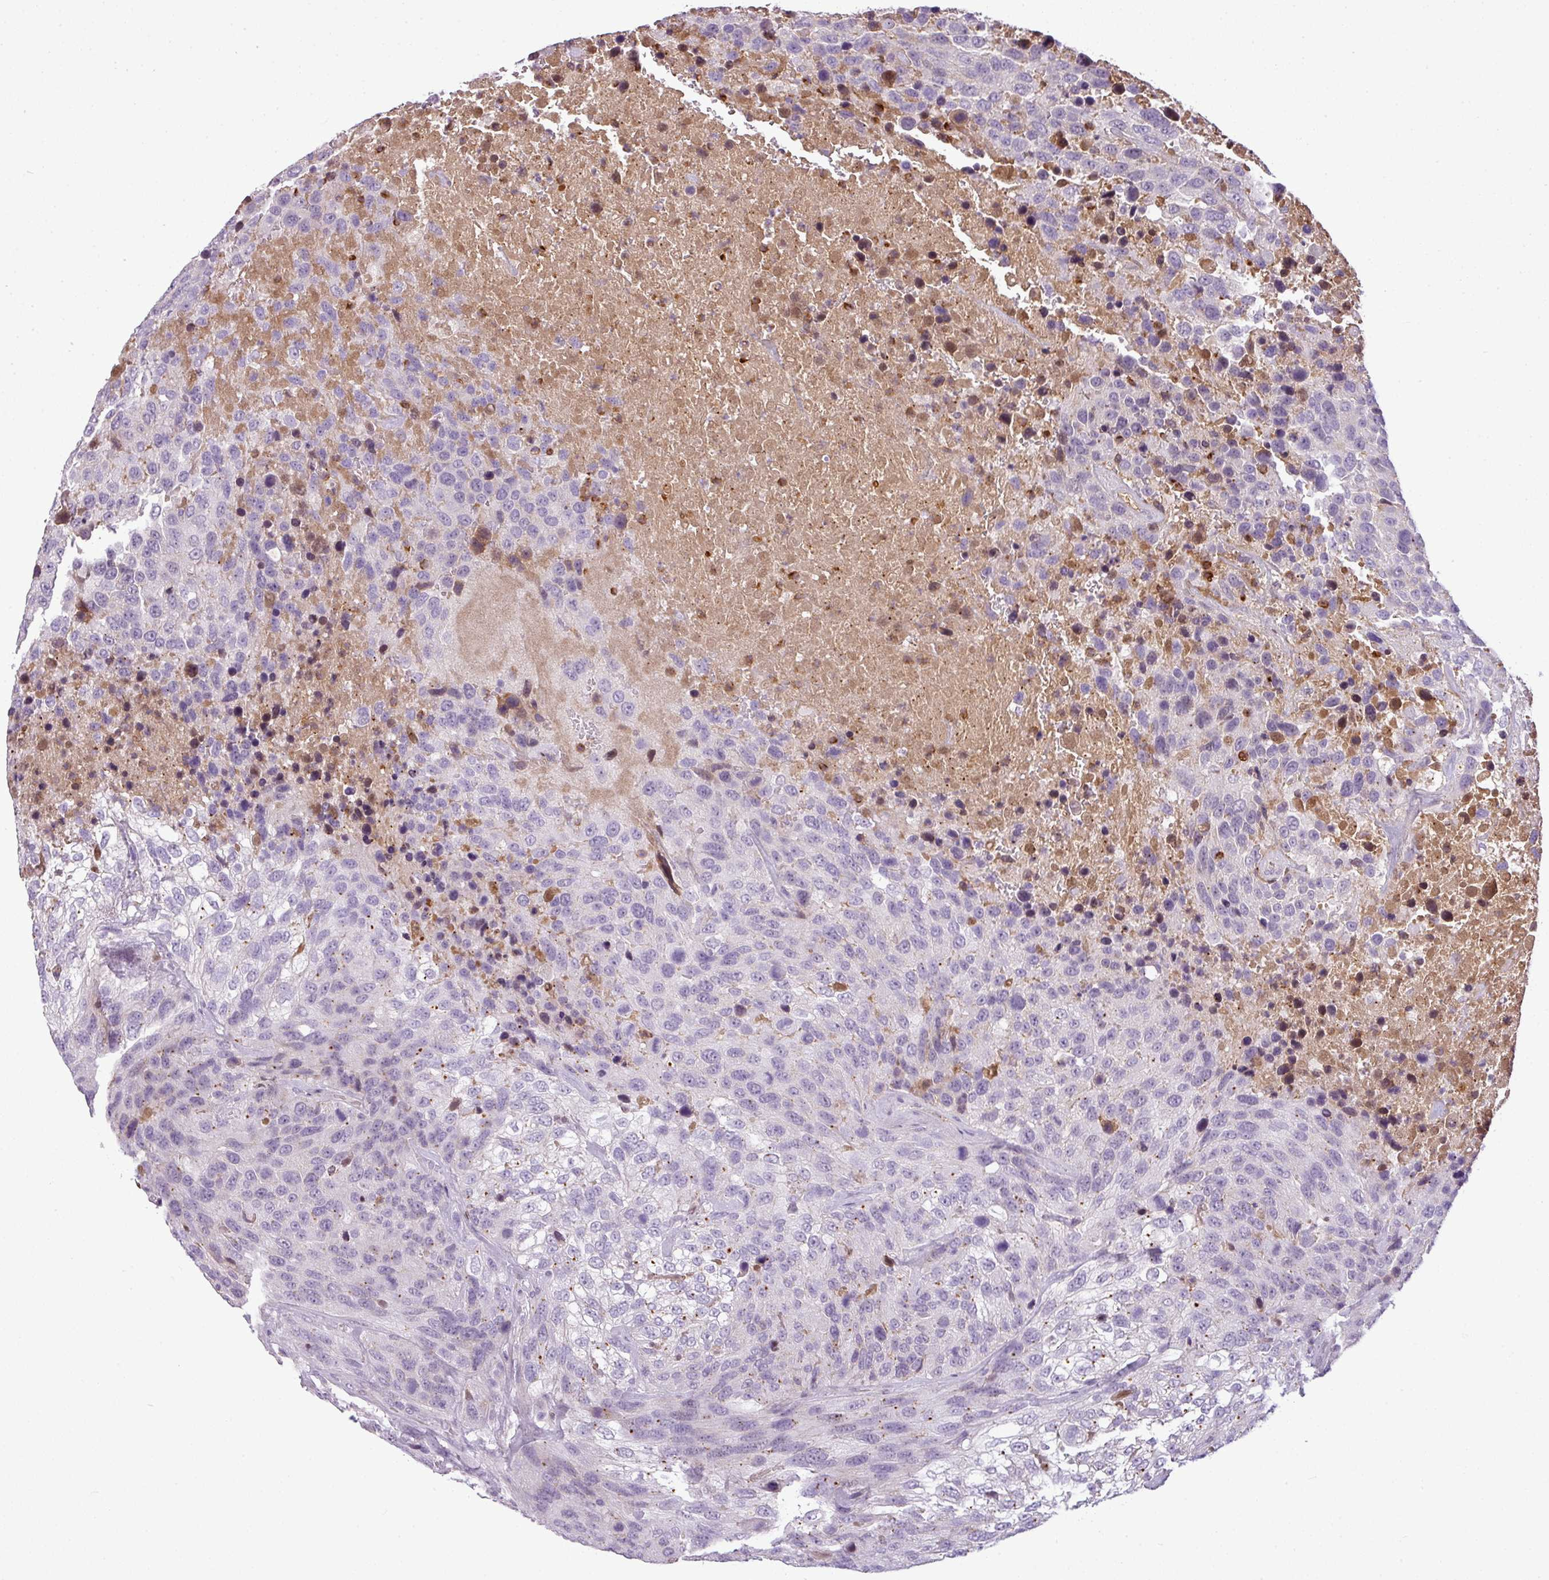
{"staining": {"intensity": "negative", "quantity": "none", "location": "none"}, "tissue": "urothelial cancer", "cell_type": "Tumor cells", "image_type": "cancer", "snomed": [{"axis": "morphology", "description": "Urothelial carcinoma, High grade"}, {"axis": "topography", "description": "Urinary bladder"}], "caption": "Tumor cells are negative for protein expression in human urothelial cancer. The staining was performed using DAB (3,3'-diaminobenzidine) to visualize the protein expression in brown, while the nuclei were stained in blue with hematoxylin (Magnification: 20x).", "gene": "C4B", "patient": {"sex": "female", "age": 70}}